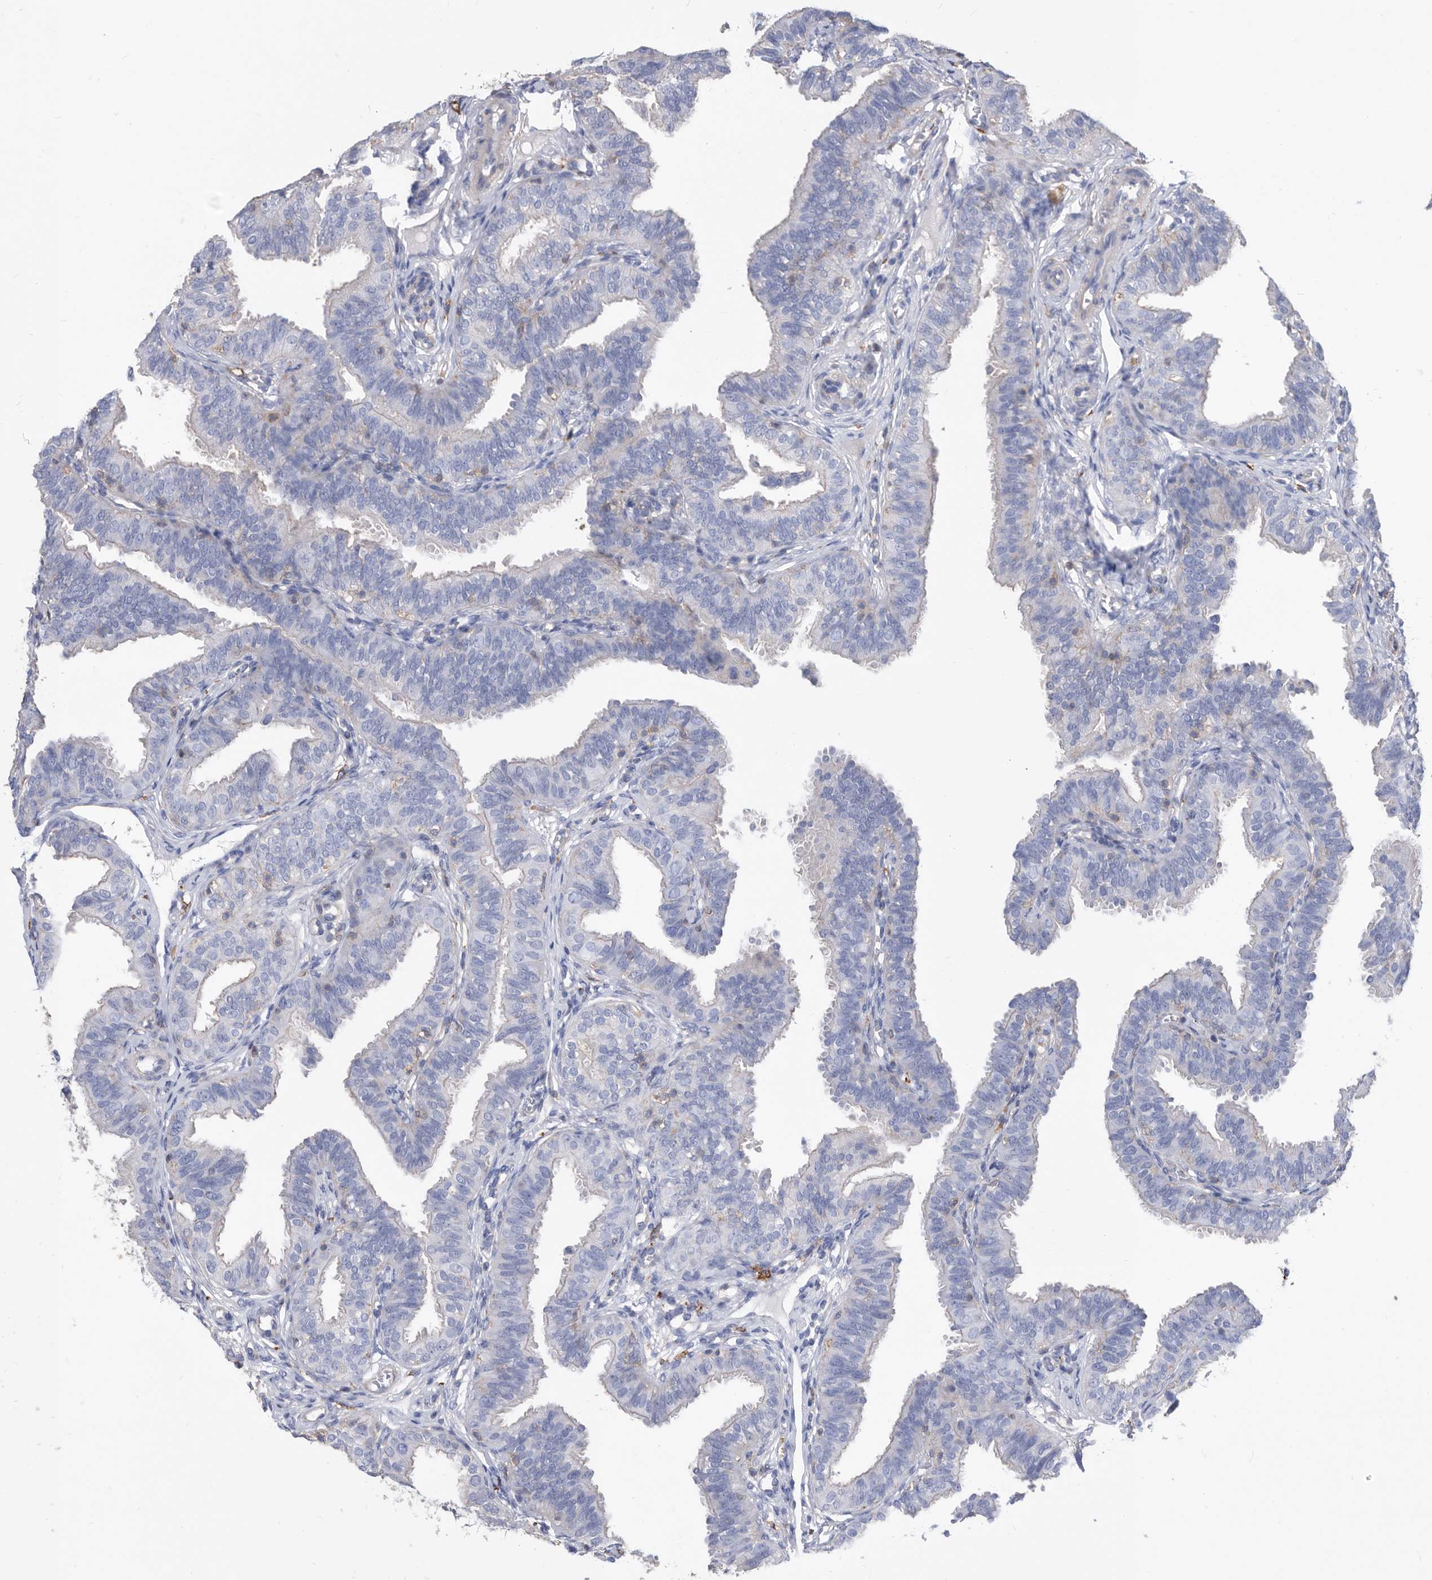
{"staining": {"intensity": "negative", "quantity": "none", "location": "none"}, "tissue": "fallopian tube", "cell_type": "Glandular cells", "image_type": "normal", "snomed": [{"axis": "morphology", "description": "Normal tissue, NOS"}, {"axis": "topography", "description": "Fallopian tube"}], "caption": "There is no significant expression in glandular cells of fallopian tube. (Brightfield microscopy of DAB (3,3'-diaminobenzidine) immunohistochemistry at high magnification).", "gene": "MS4A4A", "patient": {"sex": "female", "age": 35}}